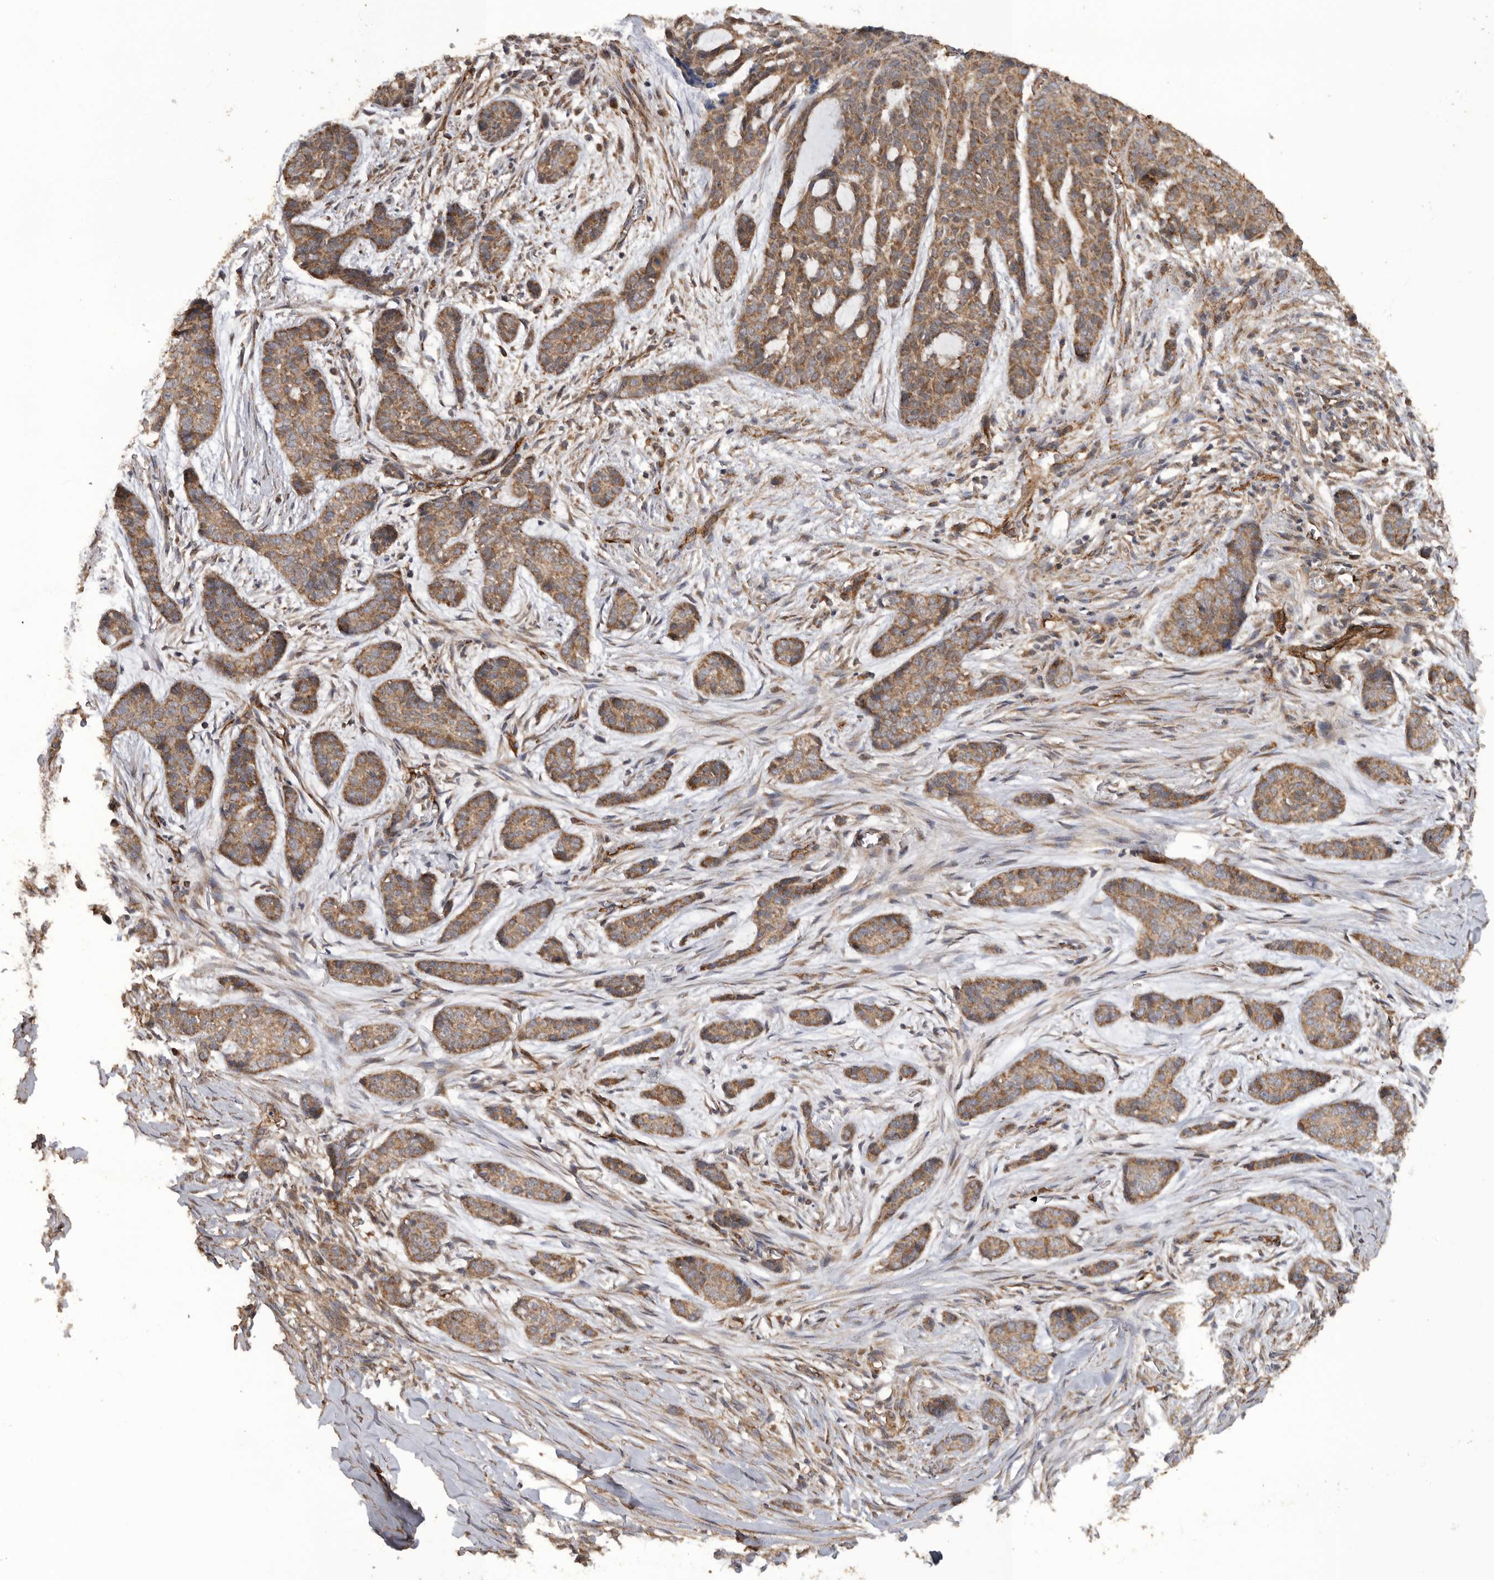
{"staining": {"intensity": "moderate", "quantity": ">75%", "location": "cytoplasmic/membranous"}, "tissue": "skin cancer", "cell_type": "Tumor cells", "image_type": "cancer", "snomed": [{"axis": "morphology", "description": "Basal cell carcinoma"}, {"axis": "topography", "description": "Skin"}], "caption": "Skin cancer tissue exhibits moderate cytoplasmic/membranous positivity in about >75% of tumor cells", "gene": "PODXL2", "patient": {"sex": "female", "age": 64}}